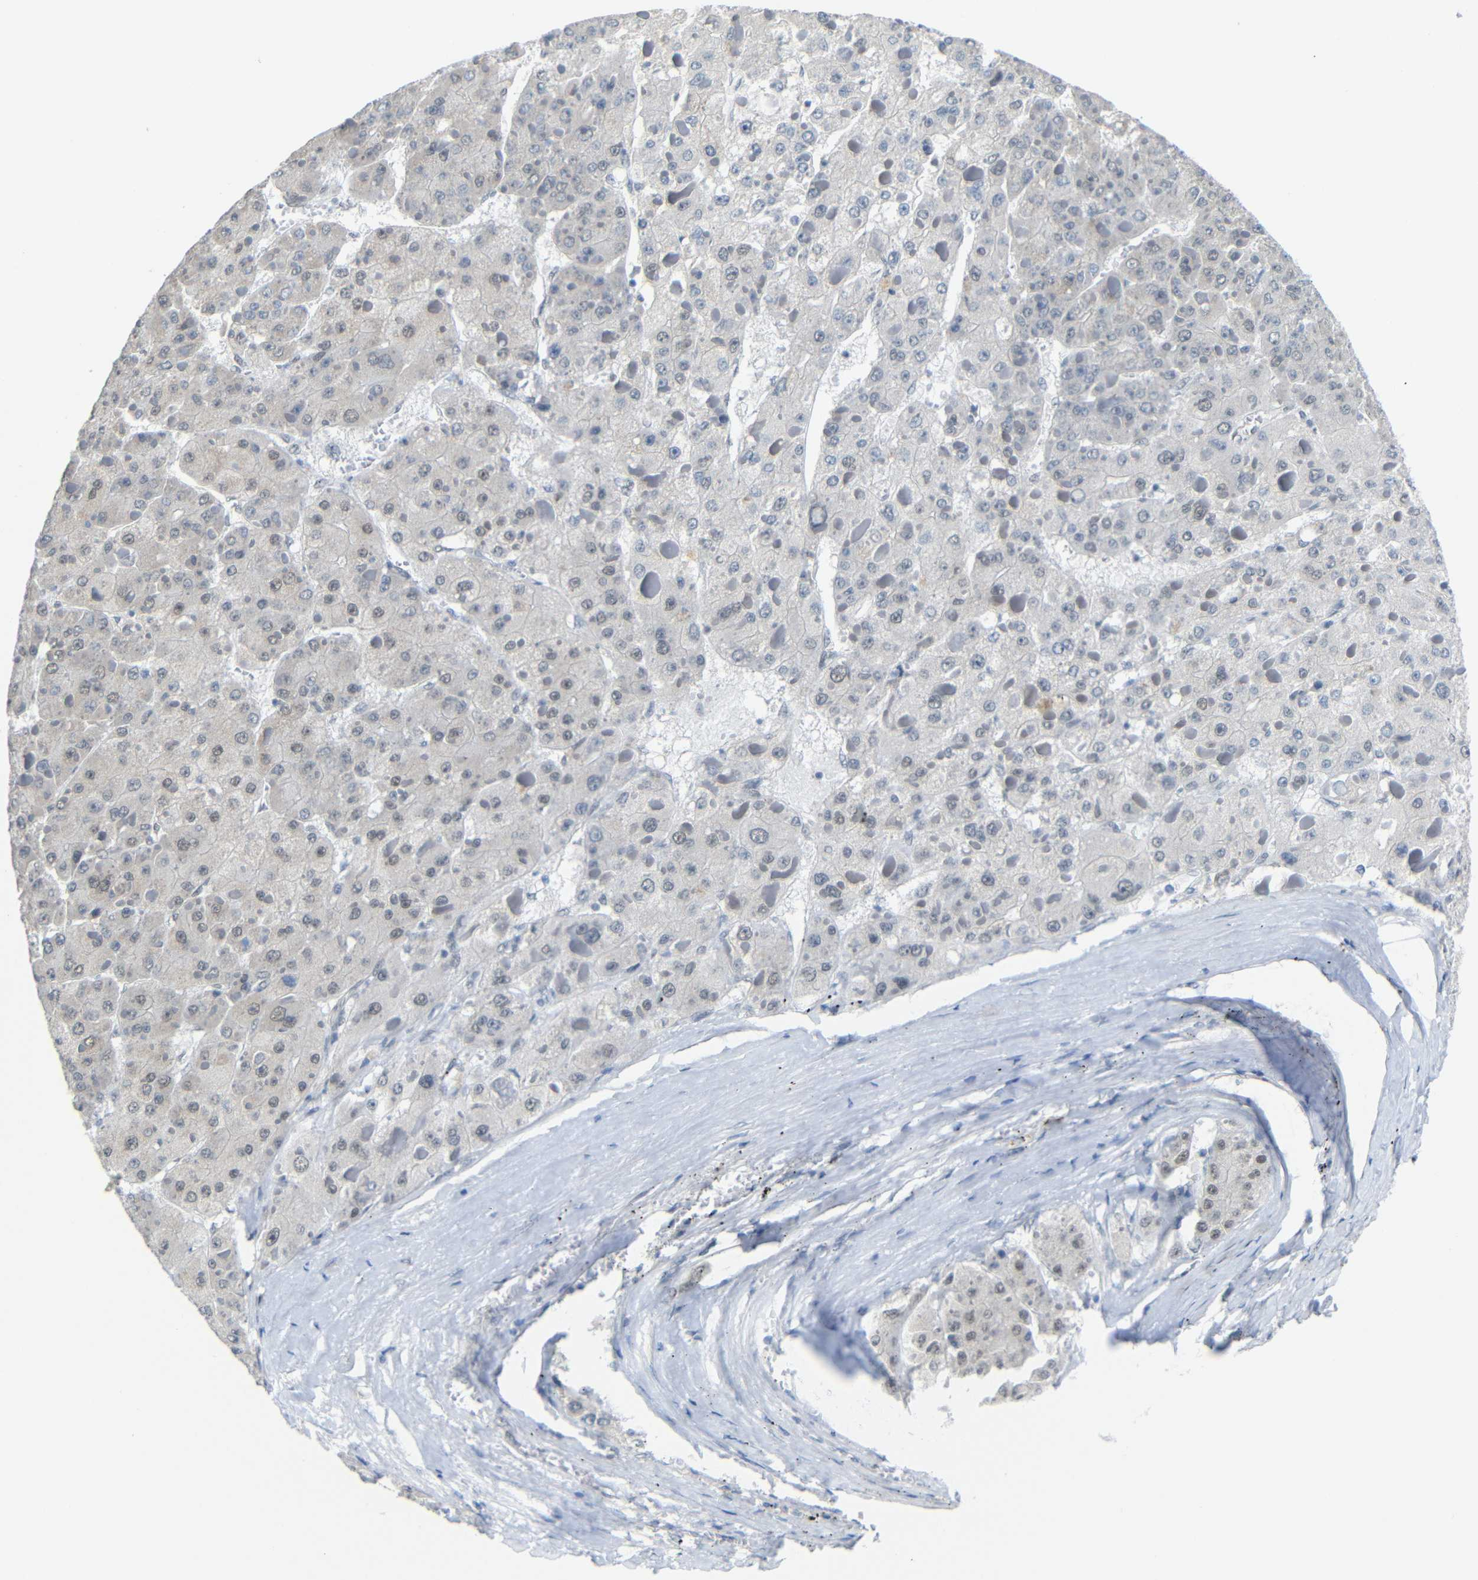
{"staining": {"intensity": "weak", "quantity": "<25%", "location": "nuclear"}, "tissue": "liver cancer", "cell_type": "Tumor cells", "image_type": "cancer", "snomed": [{"axis": "morphology", "description": "Carcinoma, Hepatocellular, NOS"}, {"axis": "topography", "description": "Liver"}], "caption": "High power microscopy photomicrograph of an IHC photomicrograph of liver cancer (hepatocellular carcinoma), revealing no significant staining in tumor cells.", "gene": "GPR158", "patient": {"sex": "female", "age": 73}}